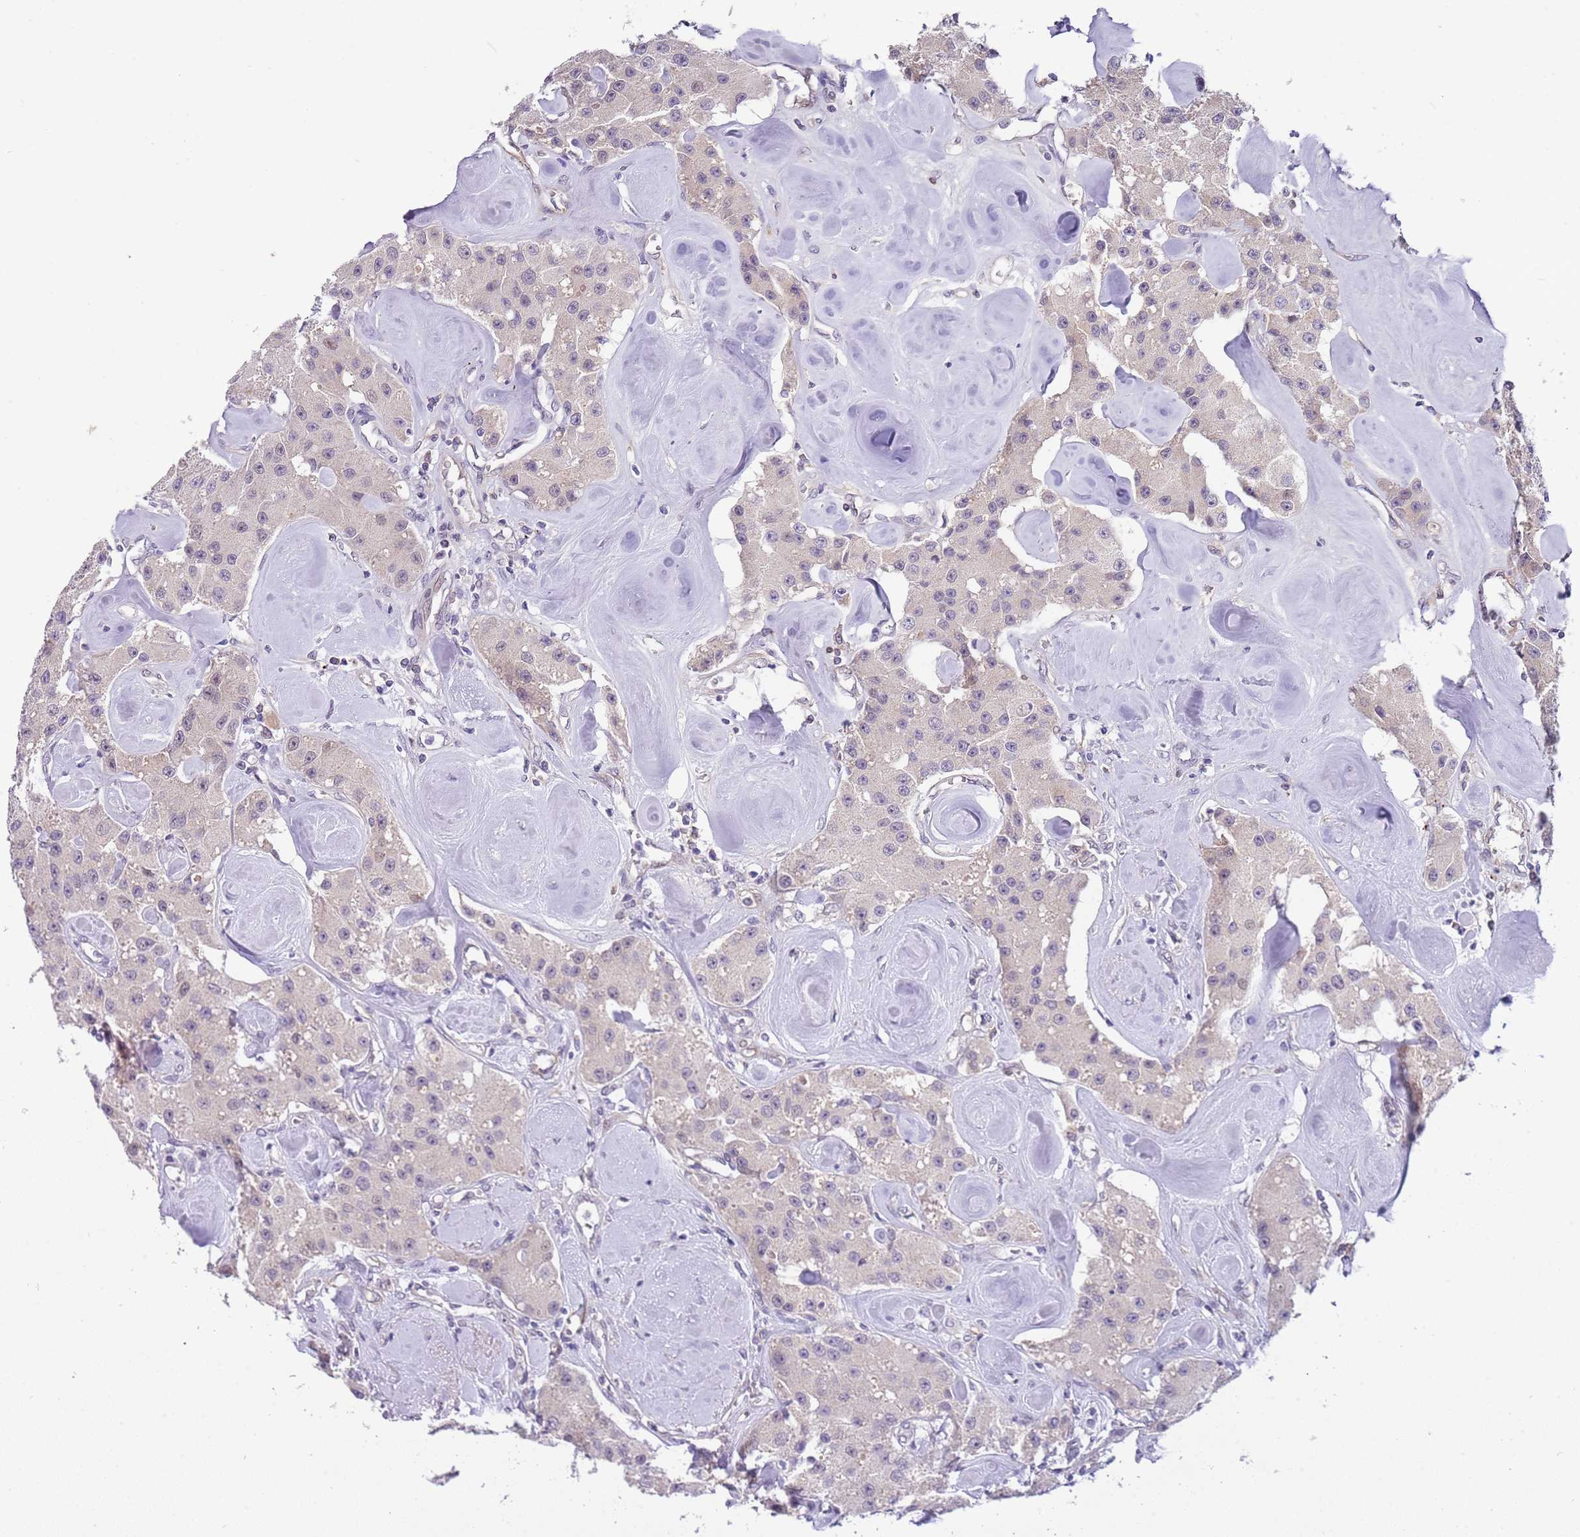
{"staining": {"intensity": "negative", "quantity": "none", "location": "none"}, "tissue": "carcinoid", "cell_type": "Tumor cells", "image_type": "cancer", "snomed": [{"axis": "morphology", "description": "Carcinoid, malignant, NOS"}, {"axis": "topography", "description": "Pancreas"}], "caption": "Immunohistochemistry (IHC) of human carcinoid (malignant) reveals no expression in tumor cells.", "gene": "MAGEF1", "patient": {"sex": "male", "age": 41}}